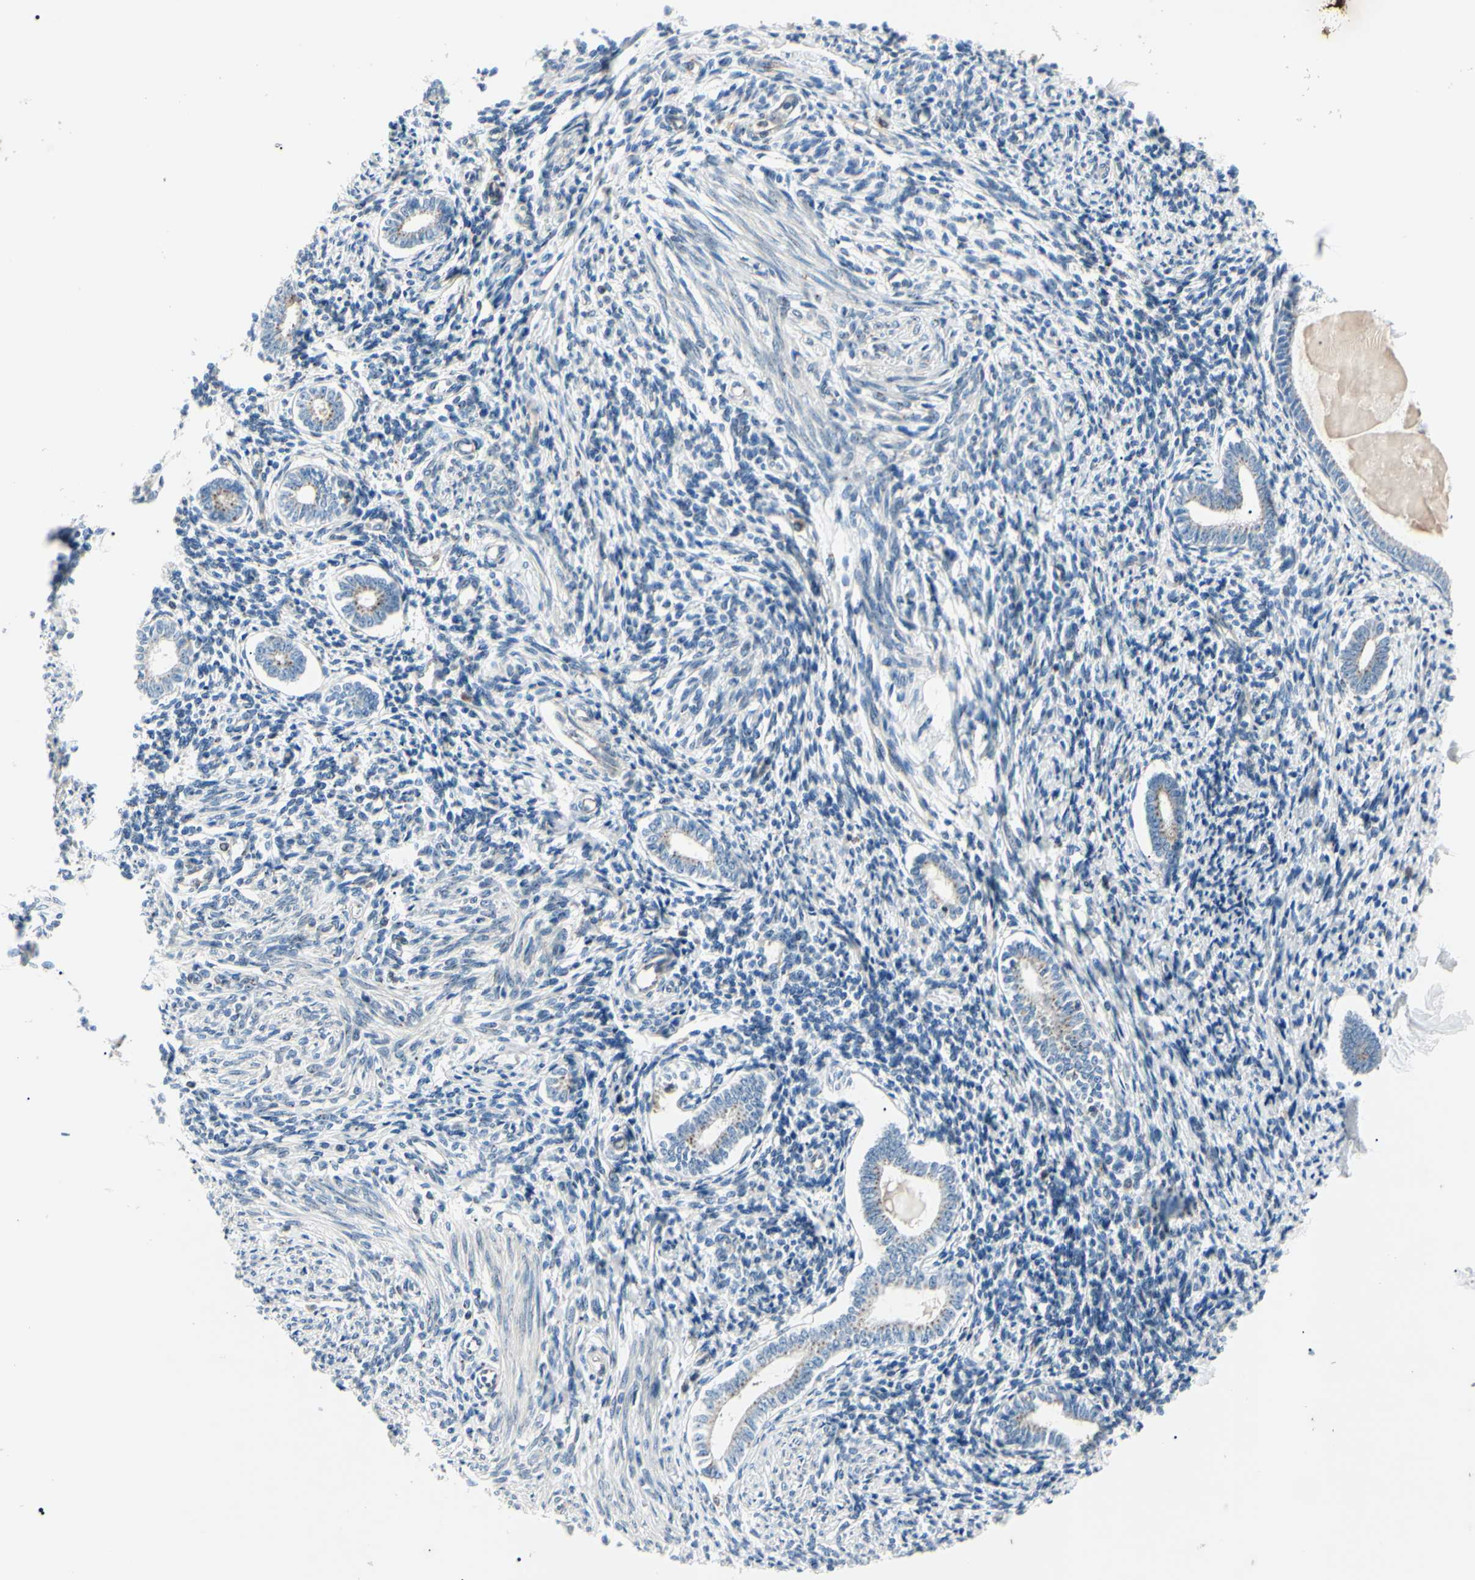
{"staining": {"intensity": "weak", "quantity": "<25%", "location": "cytoplasmic/membranous"}, "tissue": "endometrium", "cell_type": "Cells in endometrial stroma", "image_type": "normal", "snomed": [{"axis": "morphology", "description": "Normal tissue, NOS"}, {"axis": "topography", "description": "Endometrium"}], "caption": "High power microscopy photomicrograph of an IHC micrograph of unremarkable endometrium, revealing no significant staining in cells in endometrial stroma.", "gene": "MAPRE1", "patient": {"sex": "female", "age": 71}}